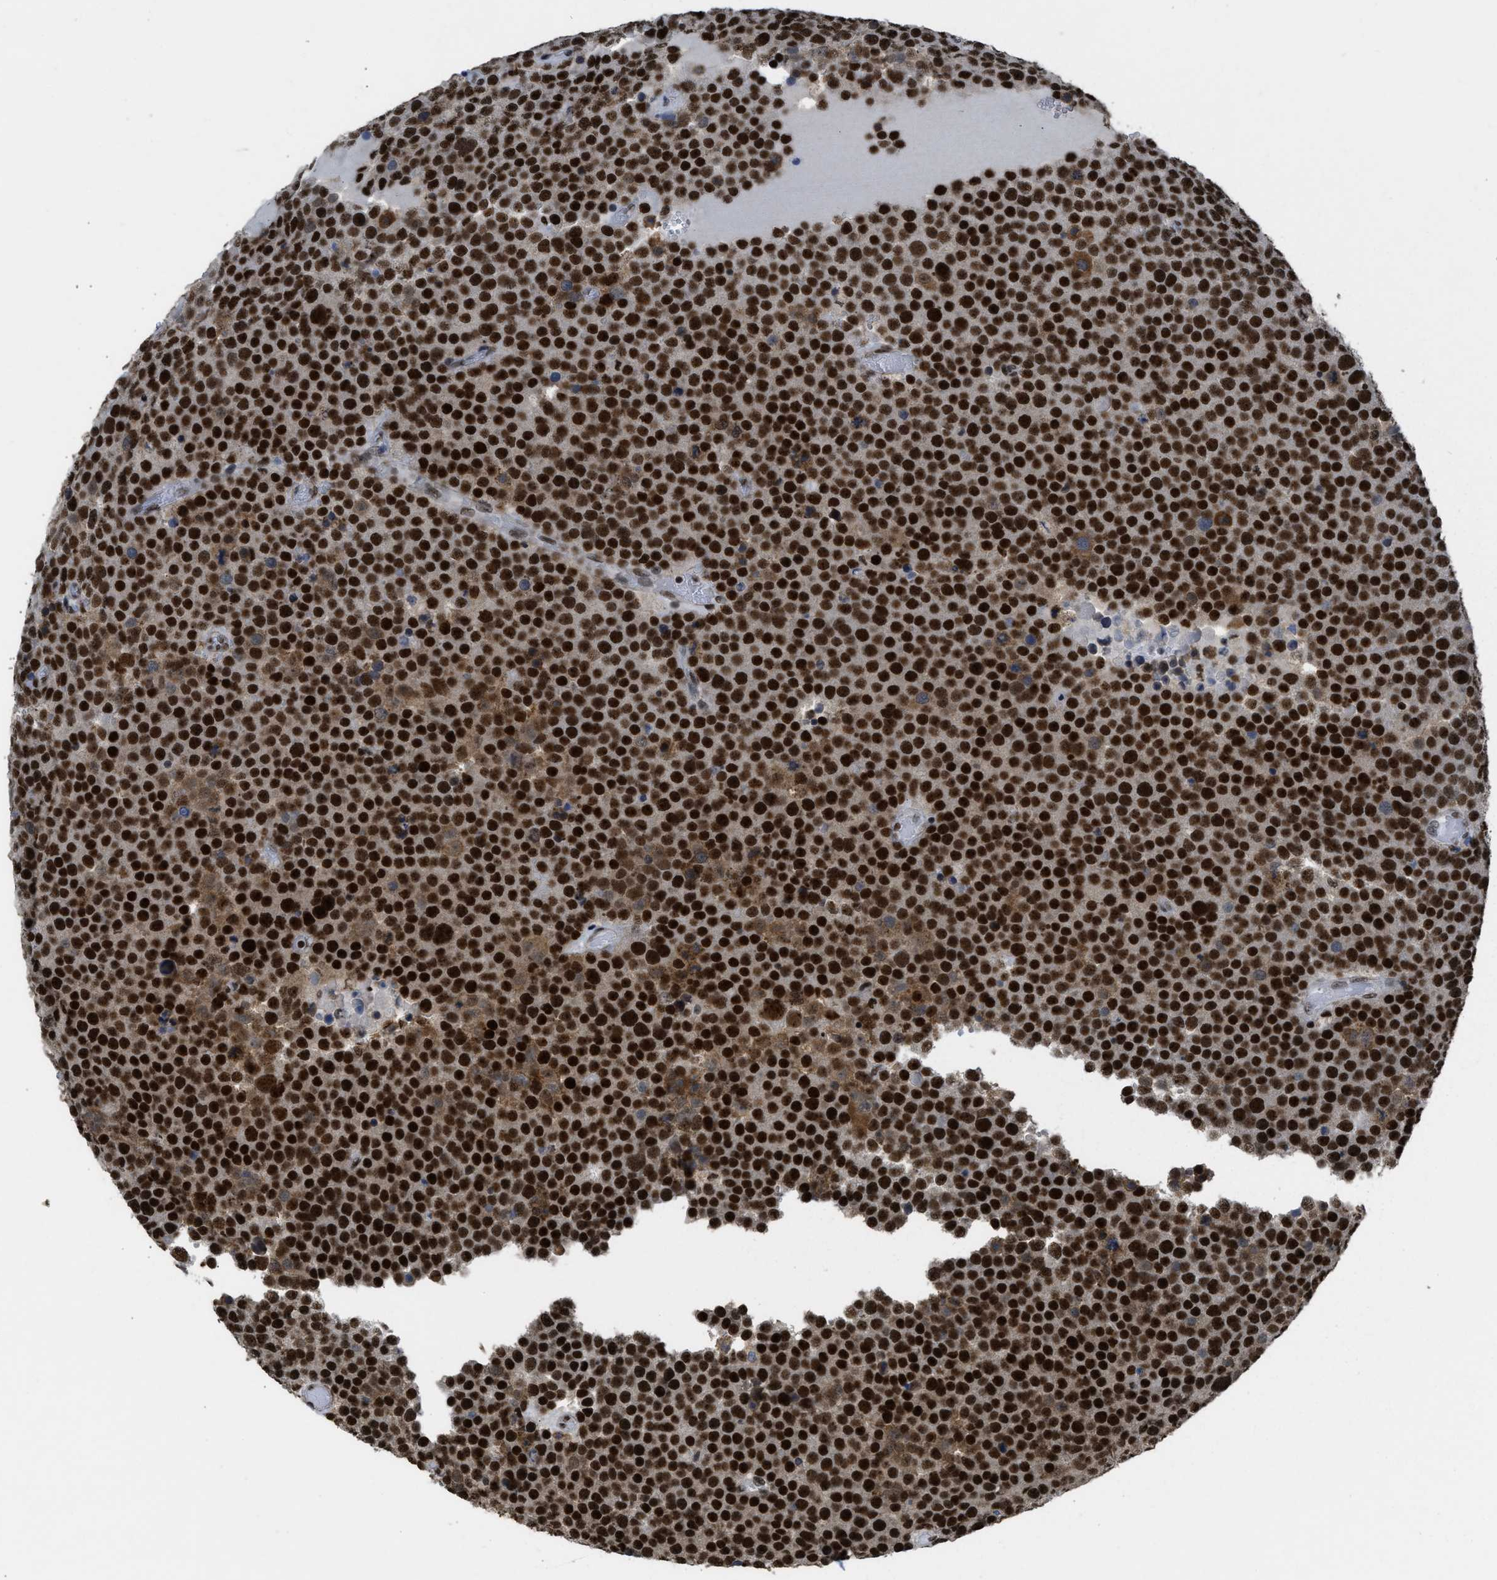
{"staining": {"intensity": "strong", "quantity": ">75%", "location": "nuclear"}, "tissue": "testis cancer", "cell_type": "Tumor cells", "image_type": "cancer", "snomed": [{"axis": "morphology", "description": "Normal tissue, NOS"}, {"axis": "morphology", "description": "Seminoma, NOS"}, {"axis": "topography", "description": "Testis"}], "caption": "Testis cancer stained with a brown dye shows strong nuclear positive expression in approximately >75% of tumor cells.", "gene": "SCAF4", "patient": {"sex": "male", "age": 71}}